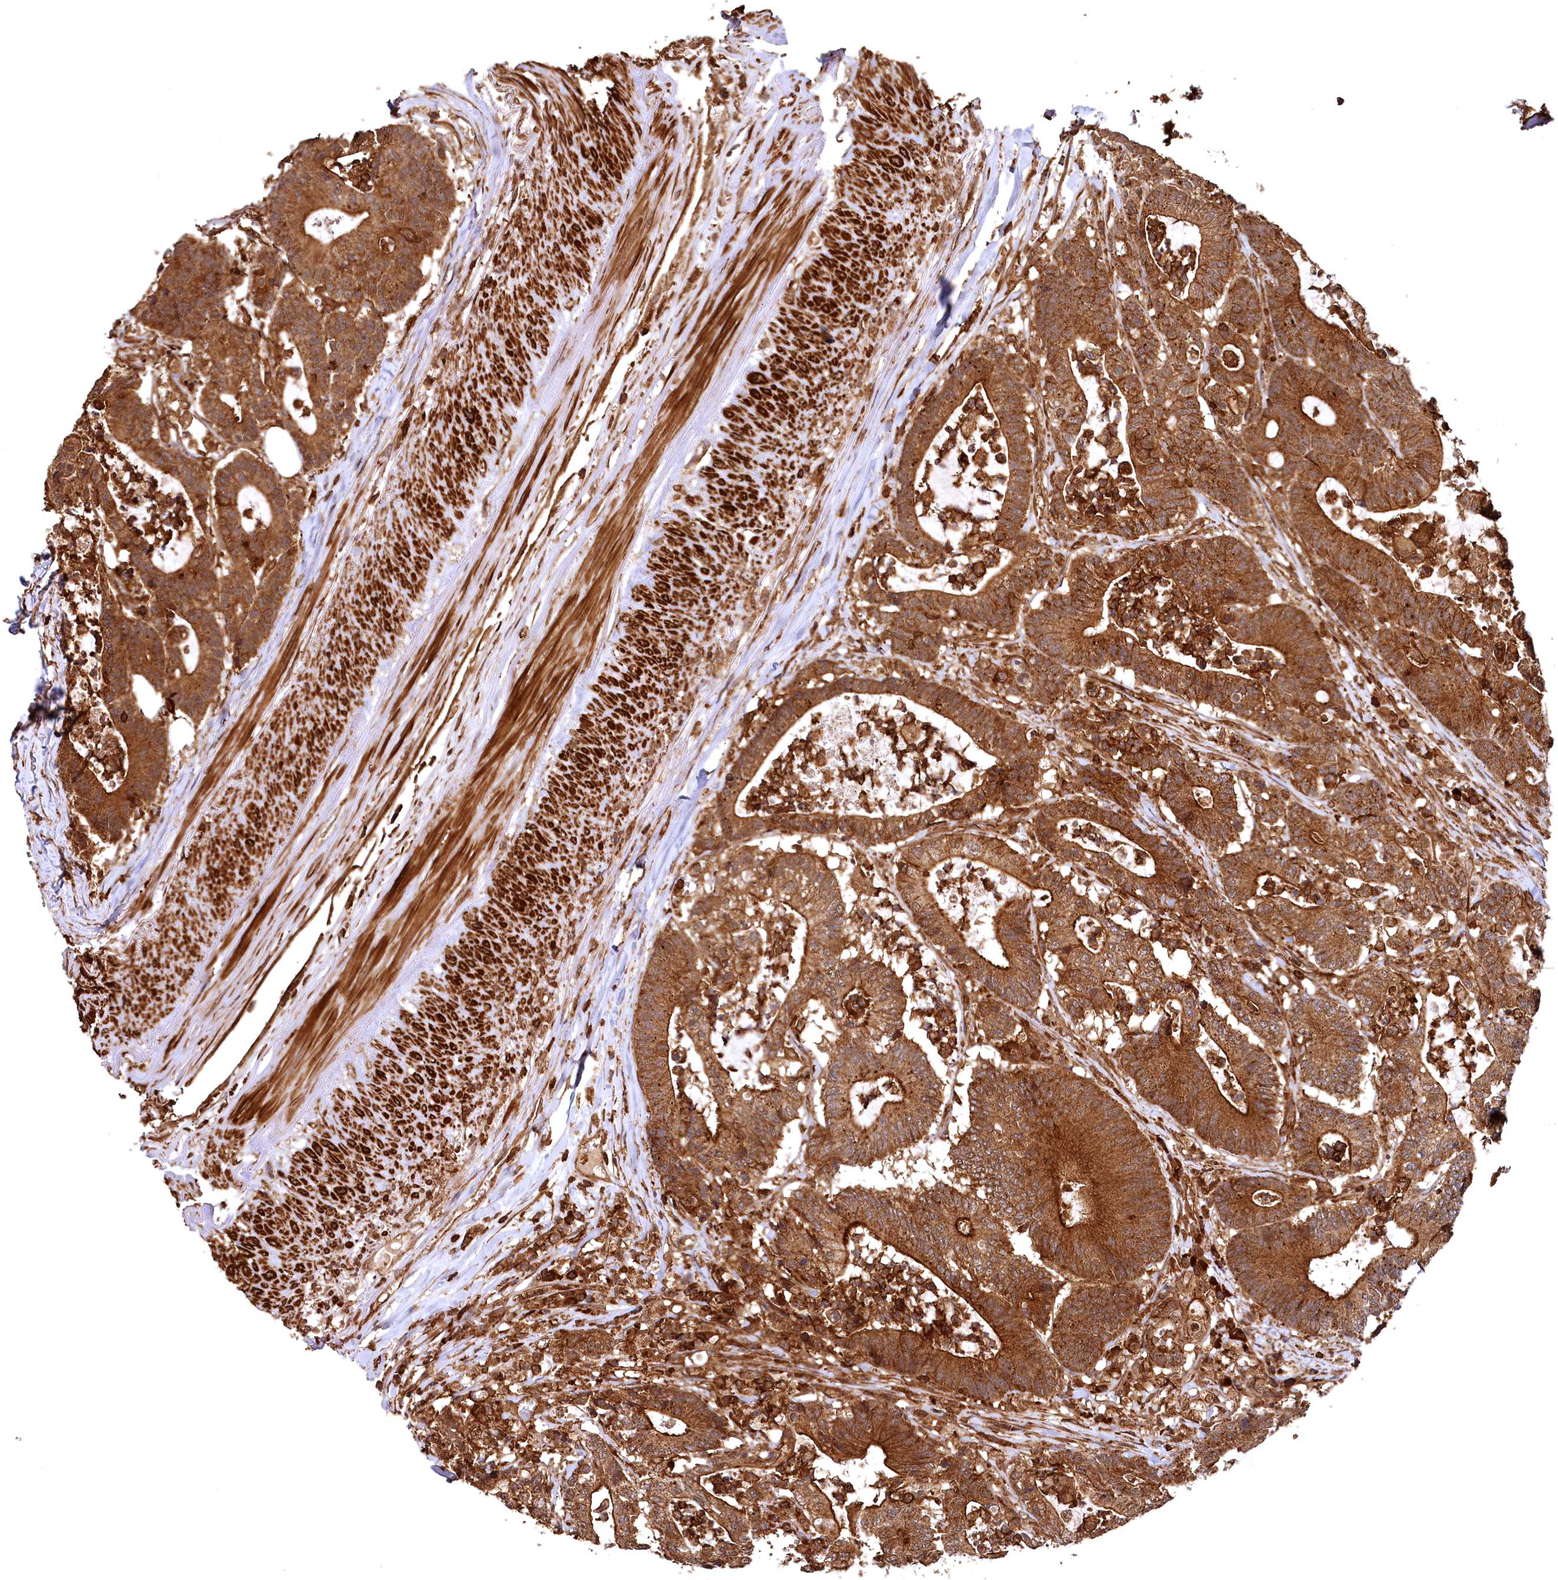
{"staining": {"intensity": "strong", "quantity": ">75%", "location": "cytoplasmic/membranous"}, "tissue": "colorectal cancer", "cell_type": "Tumor cells", "image_type": "cancer", "snomed": [{"axis": "morphology", "description": "Adenocarcinoma, NOS"}, {"axis": "topography", "description": "Colon"}], "caption": "Colorectal adenocarcinoma was stained to show a protein in brown. There is high levels of strong cytoplasmic/membranous positivity in about >75% of tumor cells. The staining is performed using DAB brown chromogen to label protein expression. The nuclei are counter-stained blue using hematoxylin.", "gene": "STUB1", "patient": {"sex": "female", "age": 84}}